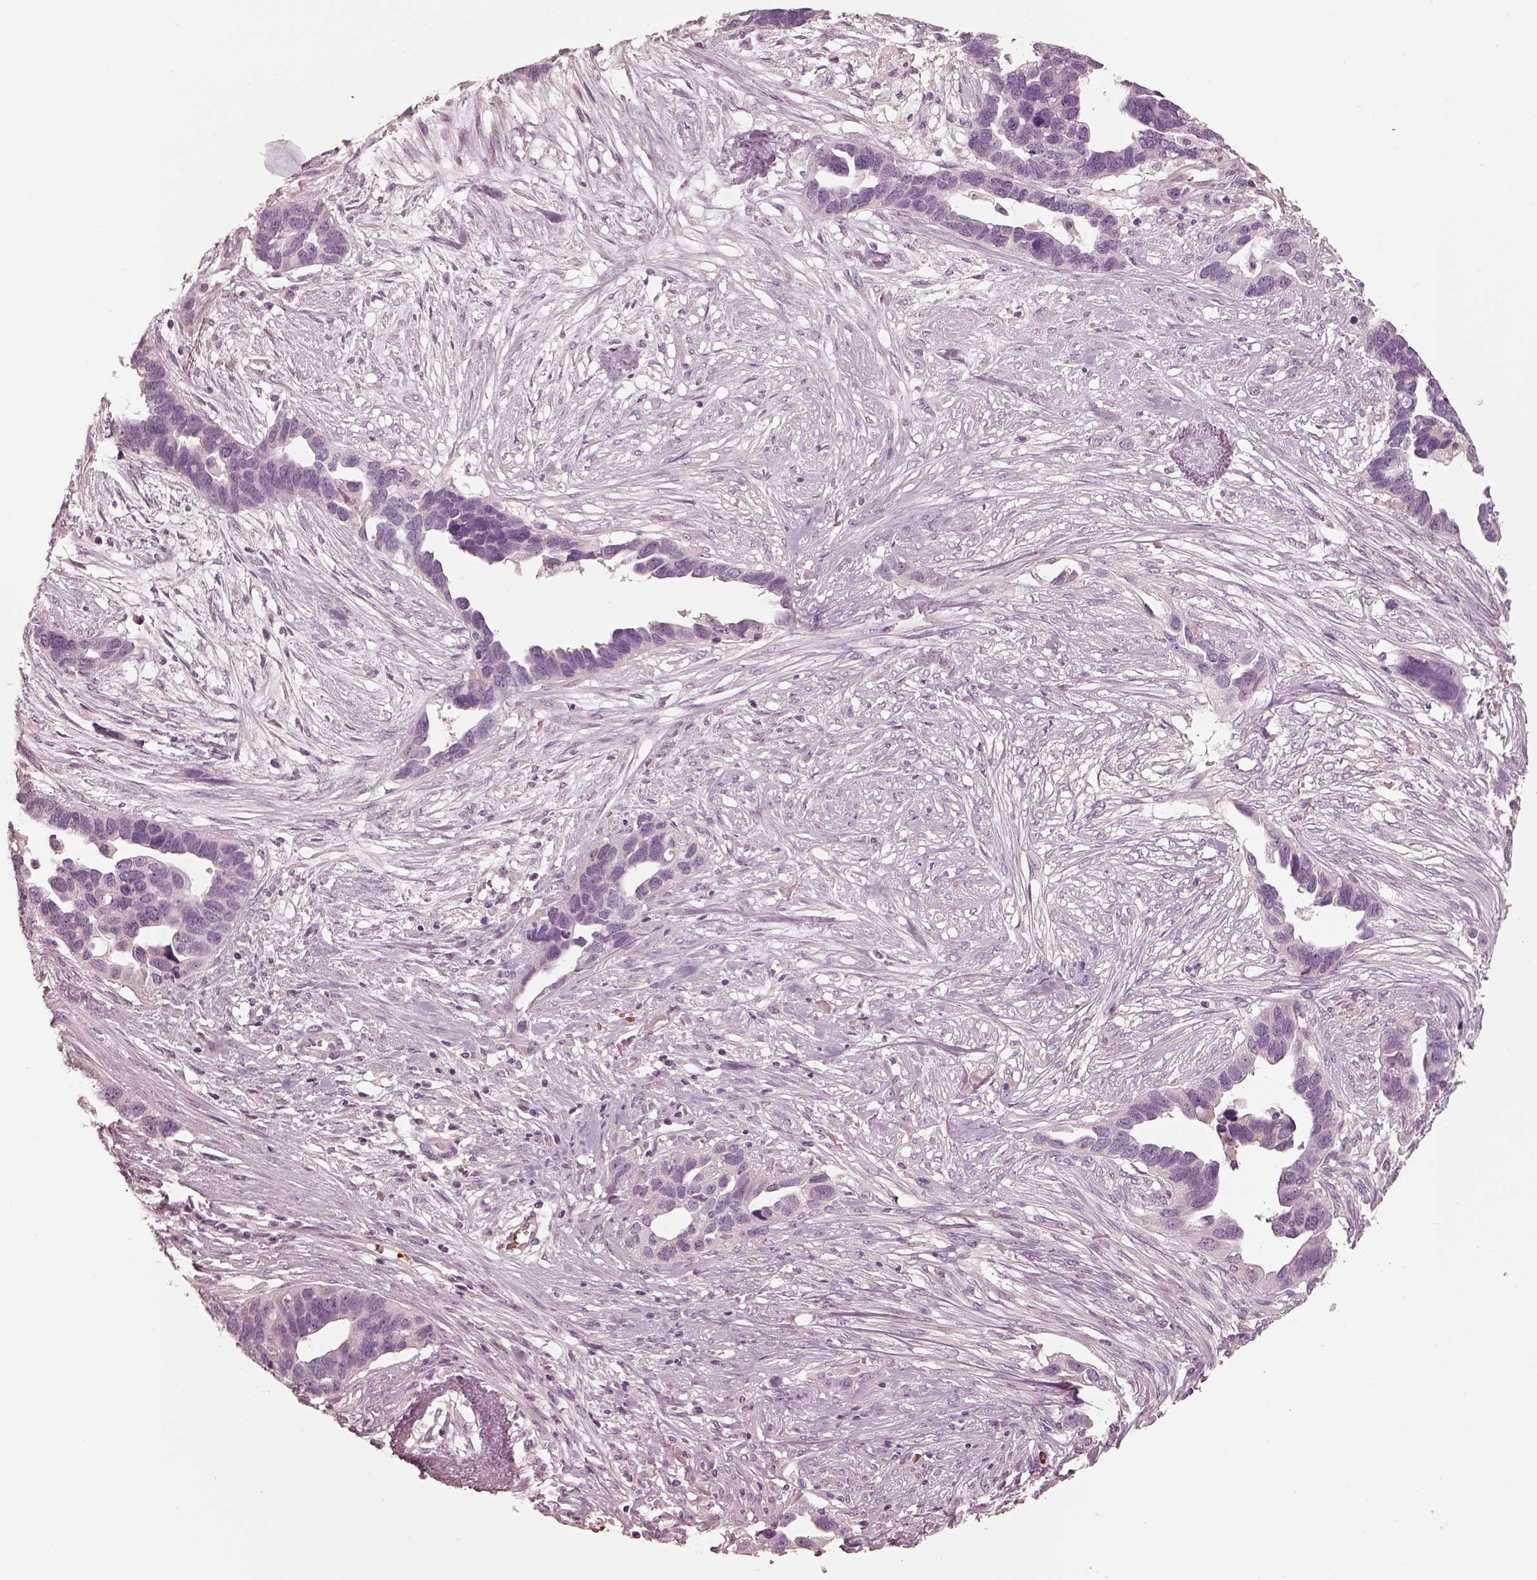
{"staining": {"intensity": "negative", "quantity": "none", "location": "none"}, "tissue": "ovarian cancer", "cell_type": "Tumor cells", "image_type": "cancer", "snomed": [{"axis": "morphology", "description": "Cystadenocarcinoma, serous, NOS"}, {"axis": "topography", "description": "Ovary"}], "caption": "Tumor cells show no significant staining in serous cystadenocarcinoma (ovarian).", "gene": "ANKLE1", "patient": {"sex": "female", "age": 54}}